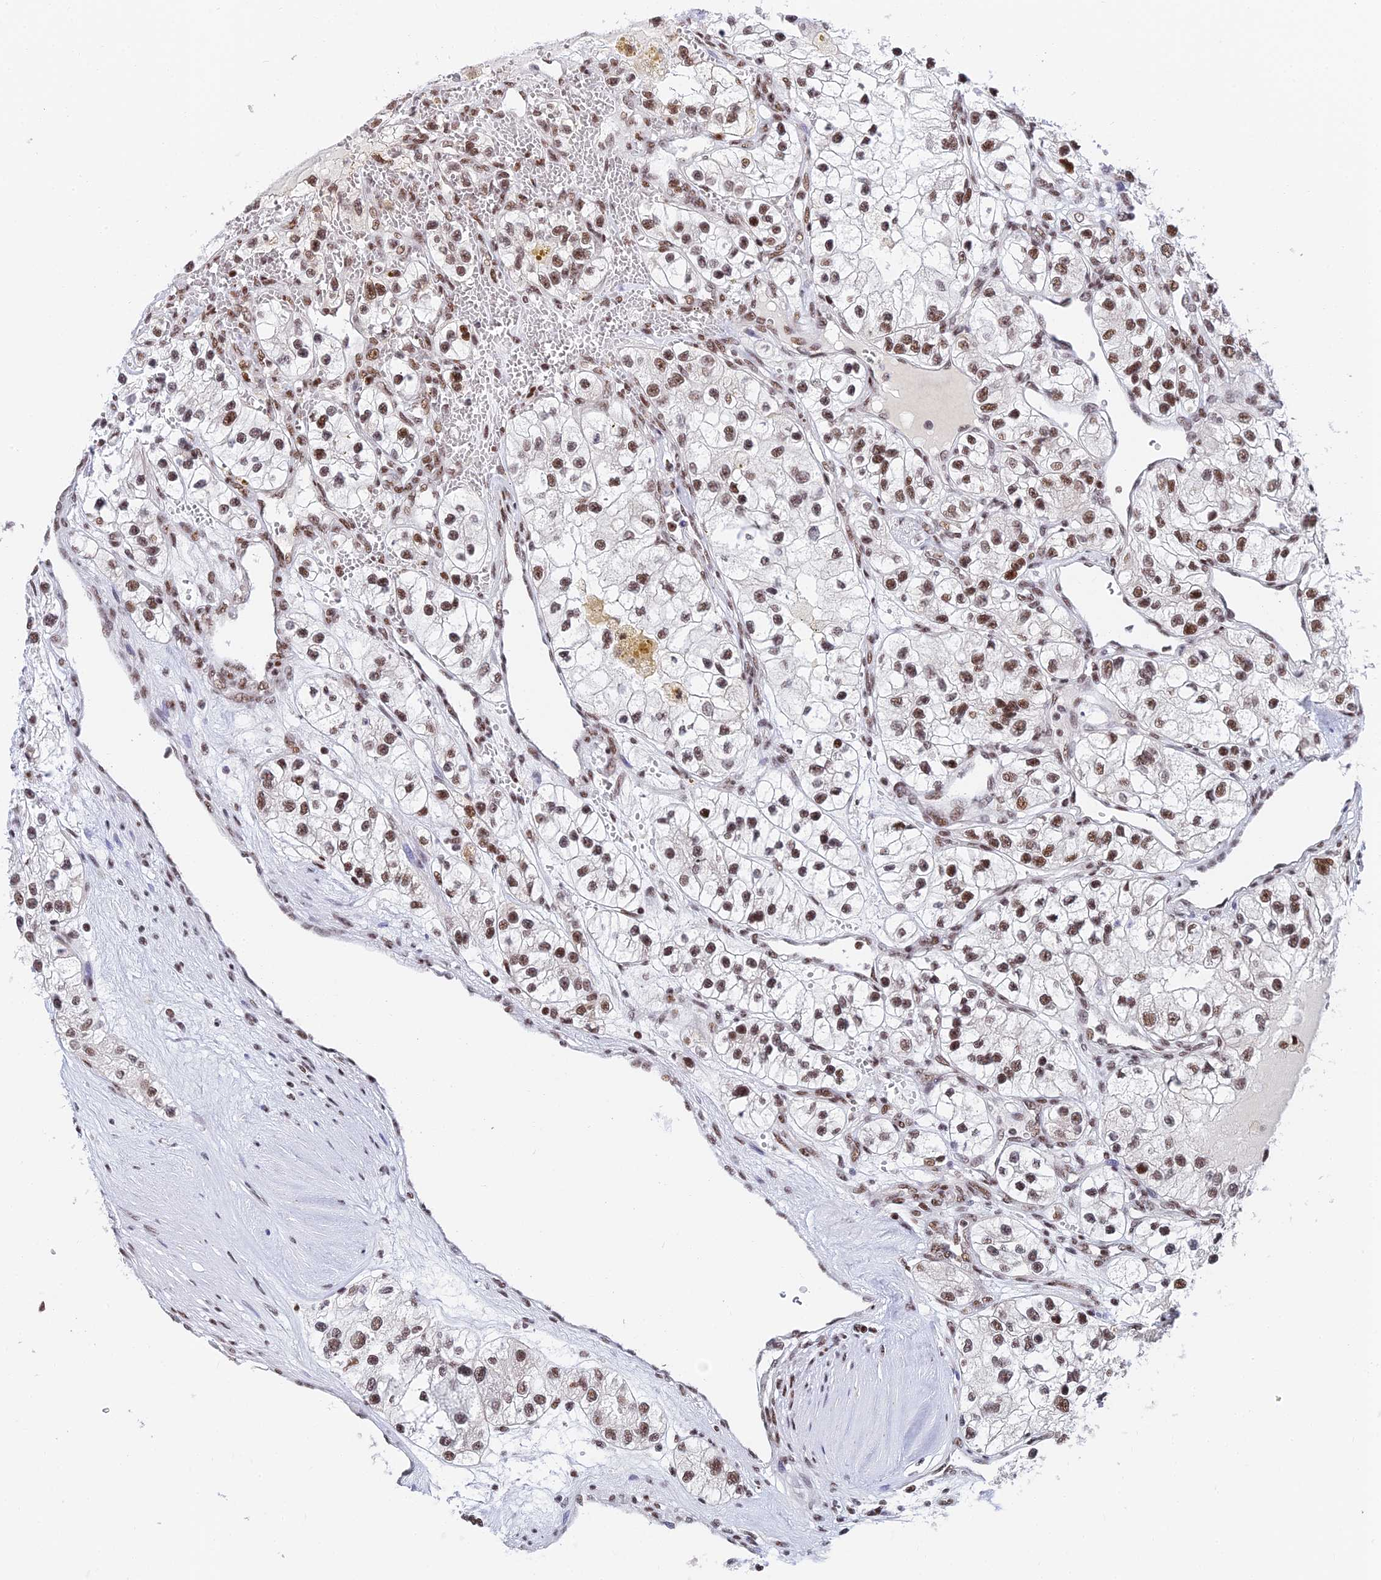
{"staining": {"intensity": "moderate", "quantity": ">75%", "location": "nuclear"}, "tissue": "renal cancer", "cell_type": "Tumor cells", "image_type": "cancer", "snomed": [{"axis": "morphology", "description": "Adenocarcinoma, NOS"}, {"axis": "topography", "description": "Kidney"}], "caption": "DAB (3,3'-diaminobenzidine) immunohistochemical staining of human renal cancer shows moderate nuclear protein staining in approximately >75% of tumor cells.", "gene": "USP22", "patient": {"sex": "female", "age": 57}}